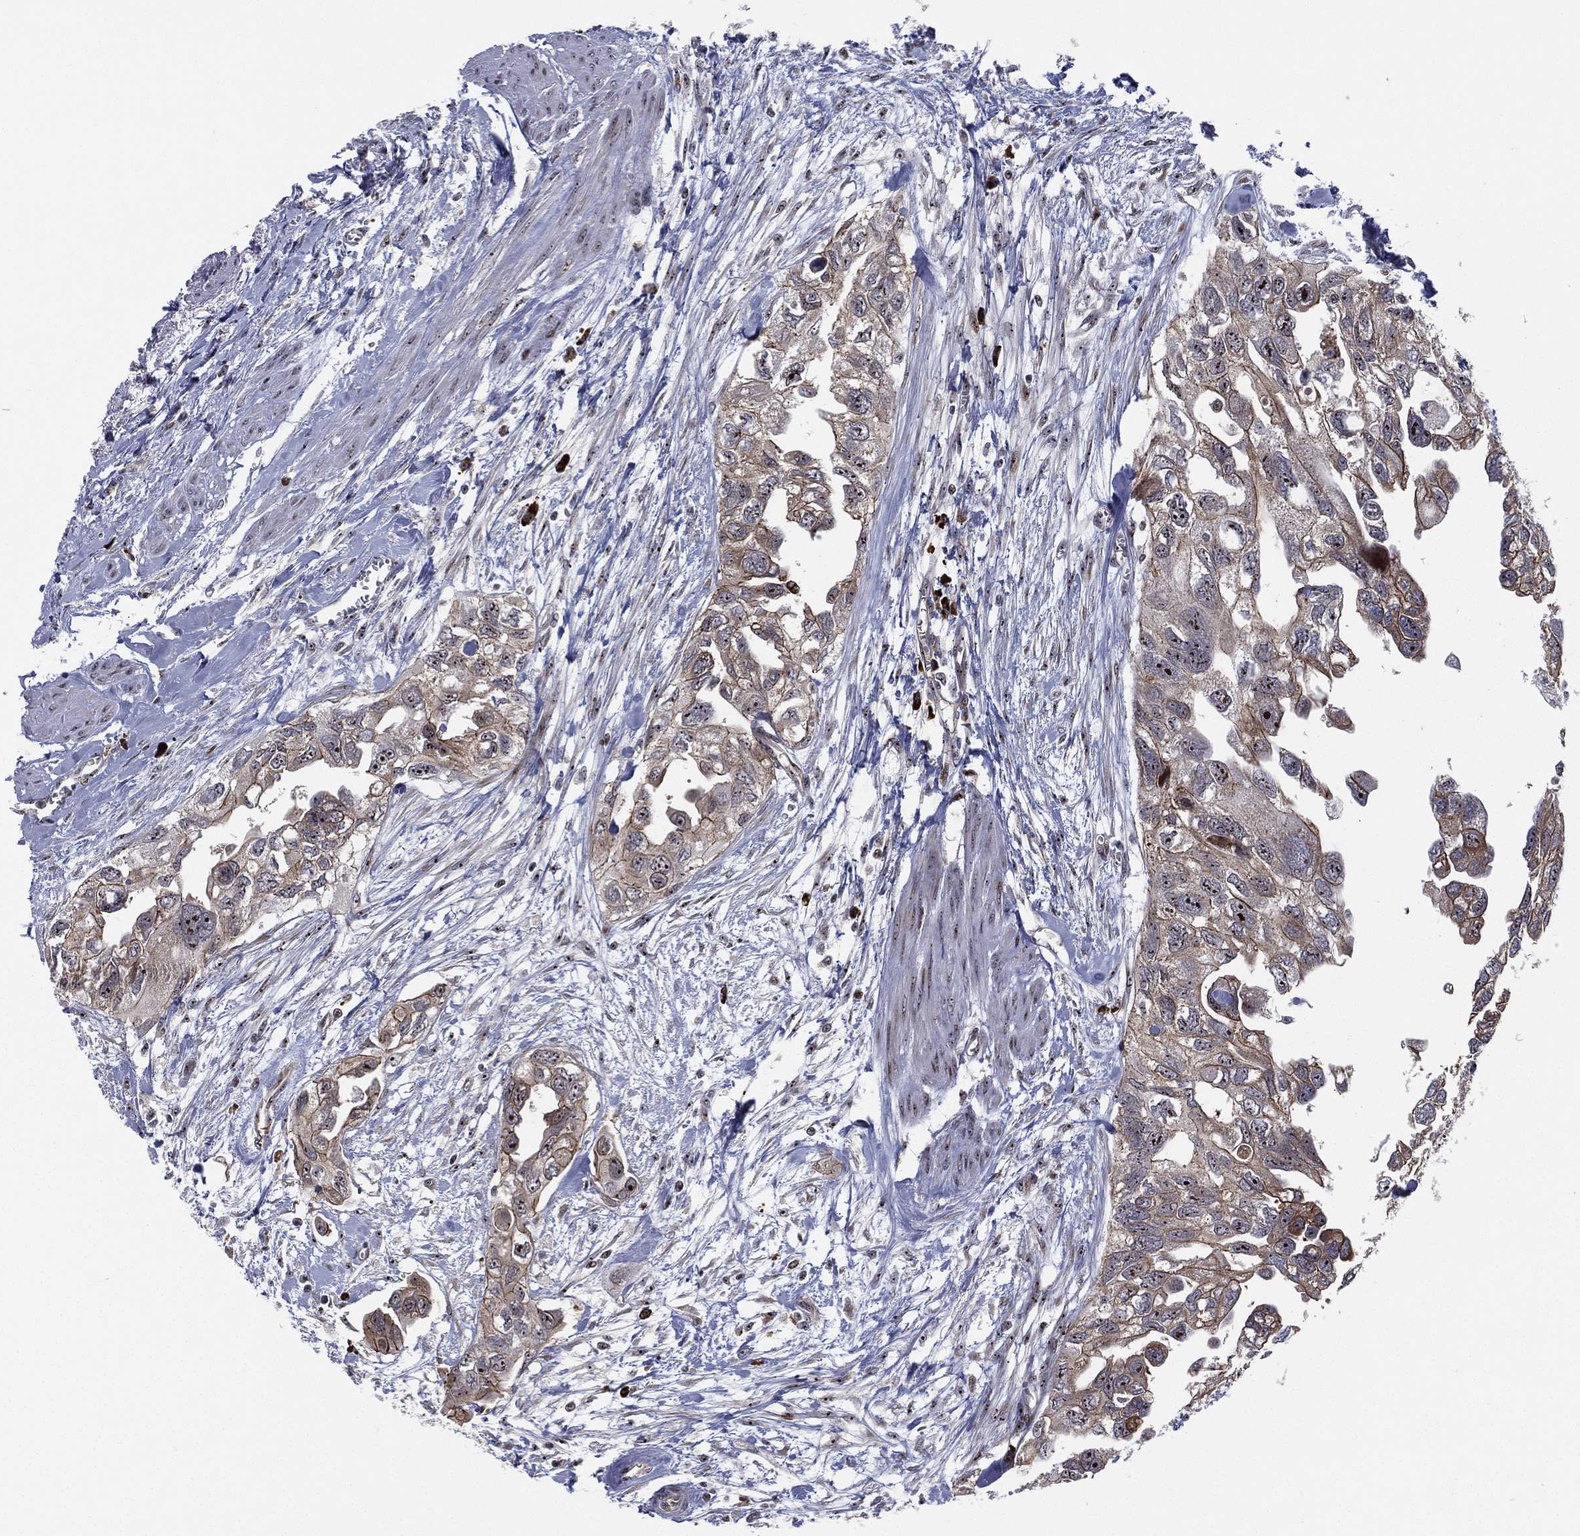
{"staining": {"intensity": "strong", "quantity": "<25%", "location": "cytoplasmic/membranous,nuclear"}, "tissue": "urothelial cancer", "cell_type": "Tumor cells", "image_type": "cancer", "snomed": [{"axis": "morphology", "description": "Urothelial carcinoma, High grade"}, {"axis": "topography", "description": "Urinary bladder"}], "caption": "A high-resolution photomicrograph shows IHC staining of urothelial carcinoma (high-grade), which reveals strong cytoplasmic/membranous and nuclear staining in approximately <25% of tumor cells. (DAB = brown stain, brightfield microscopy at high magnification).", "gene": "VHL", "patient": {"sex": "male", "age": 59}}